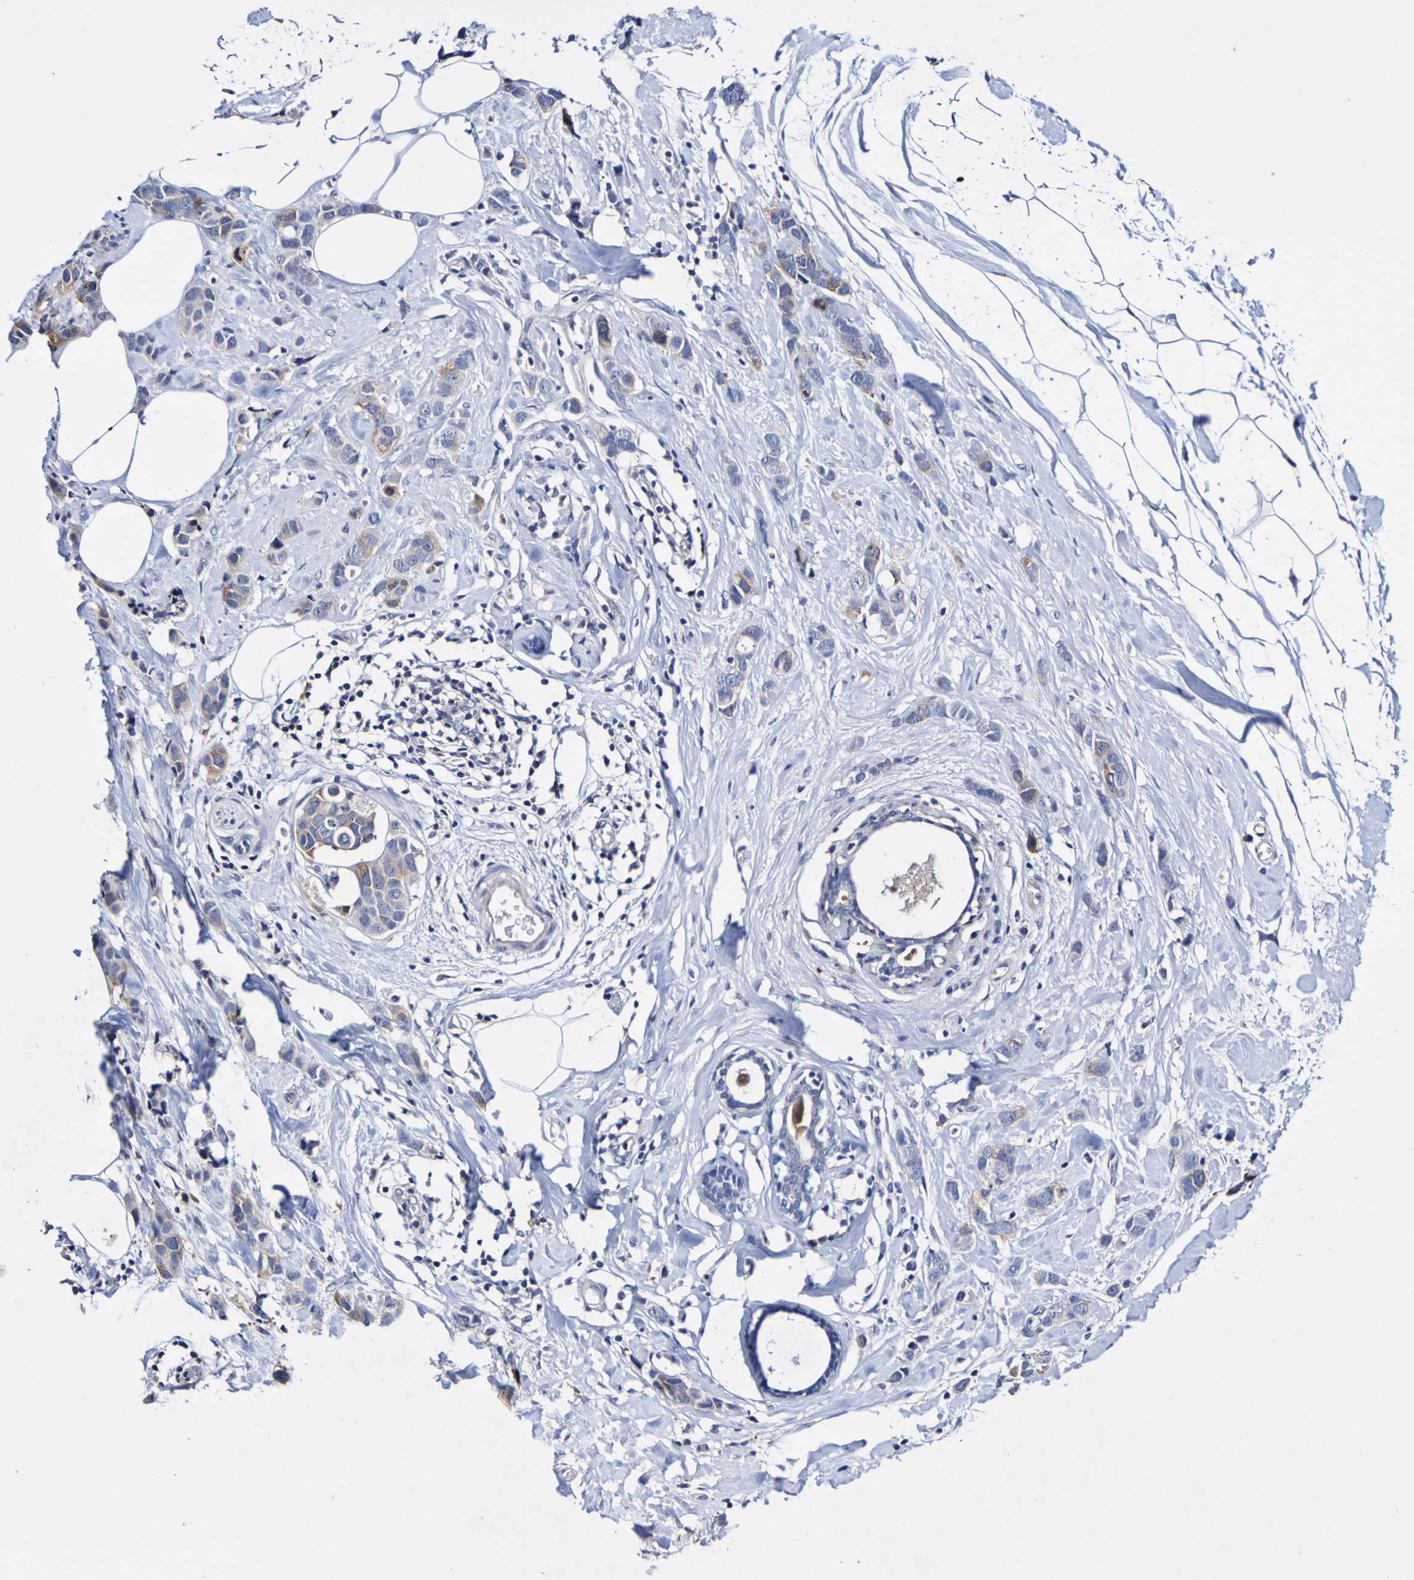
{"staining": {"intensity": "moderate", "quantity": "<25%", "location": "cytoplasmic/membranous"}, "tissue": "breast cancer", "cell_type": "Tumor cells", "image_type": "cancer", "snomed": [{"axis": "morphology", "description": "Normal tissue, NOS"}, {"axis": "morphology", "description": "Duct carcinoma"}, {"axis": "topography", "description": "Breast"}], "caption": "Protein expression analysis of human breast infiltrating ductal carcinoma reveals moderate cytoplasmic/membranous staining in about <25% of tumor cells. Using DAB (brown) and hematoxylin (blue) stains, captured at high magnification using brightfield microscopy.", "gene": "ACVR1C", "patient": {"sex": "female", "age": 50}}